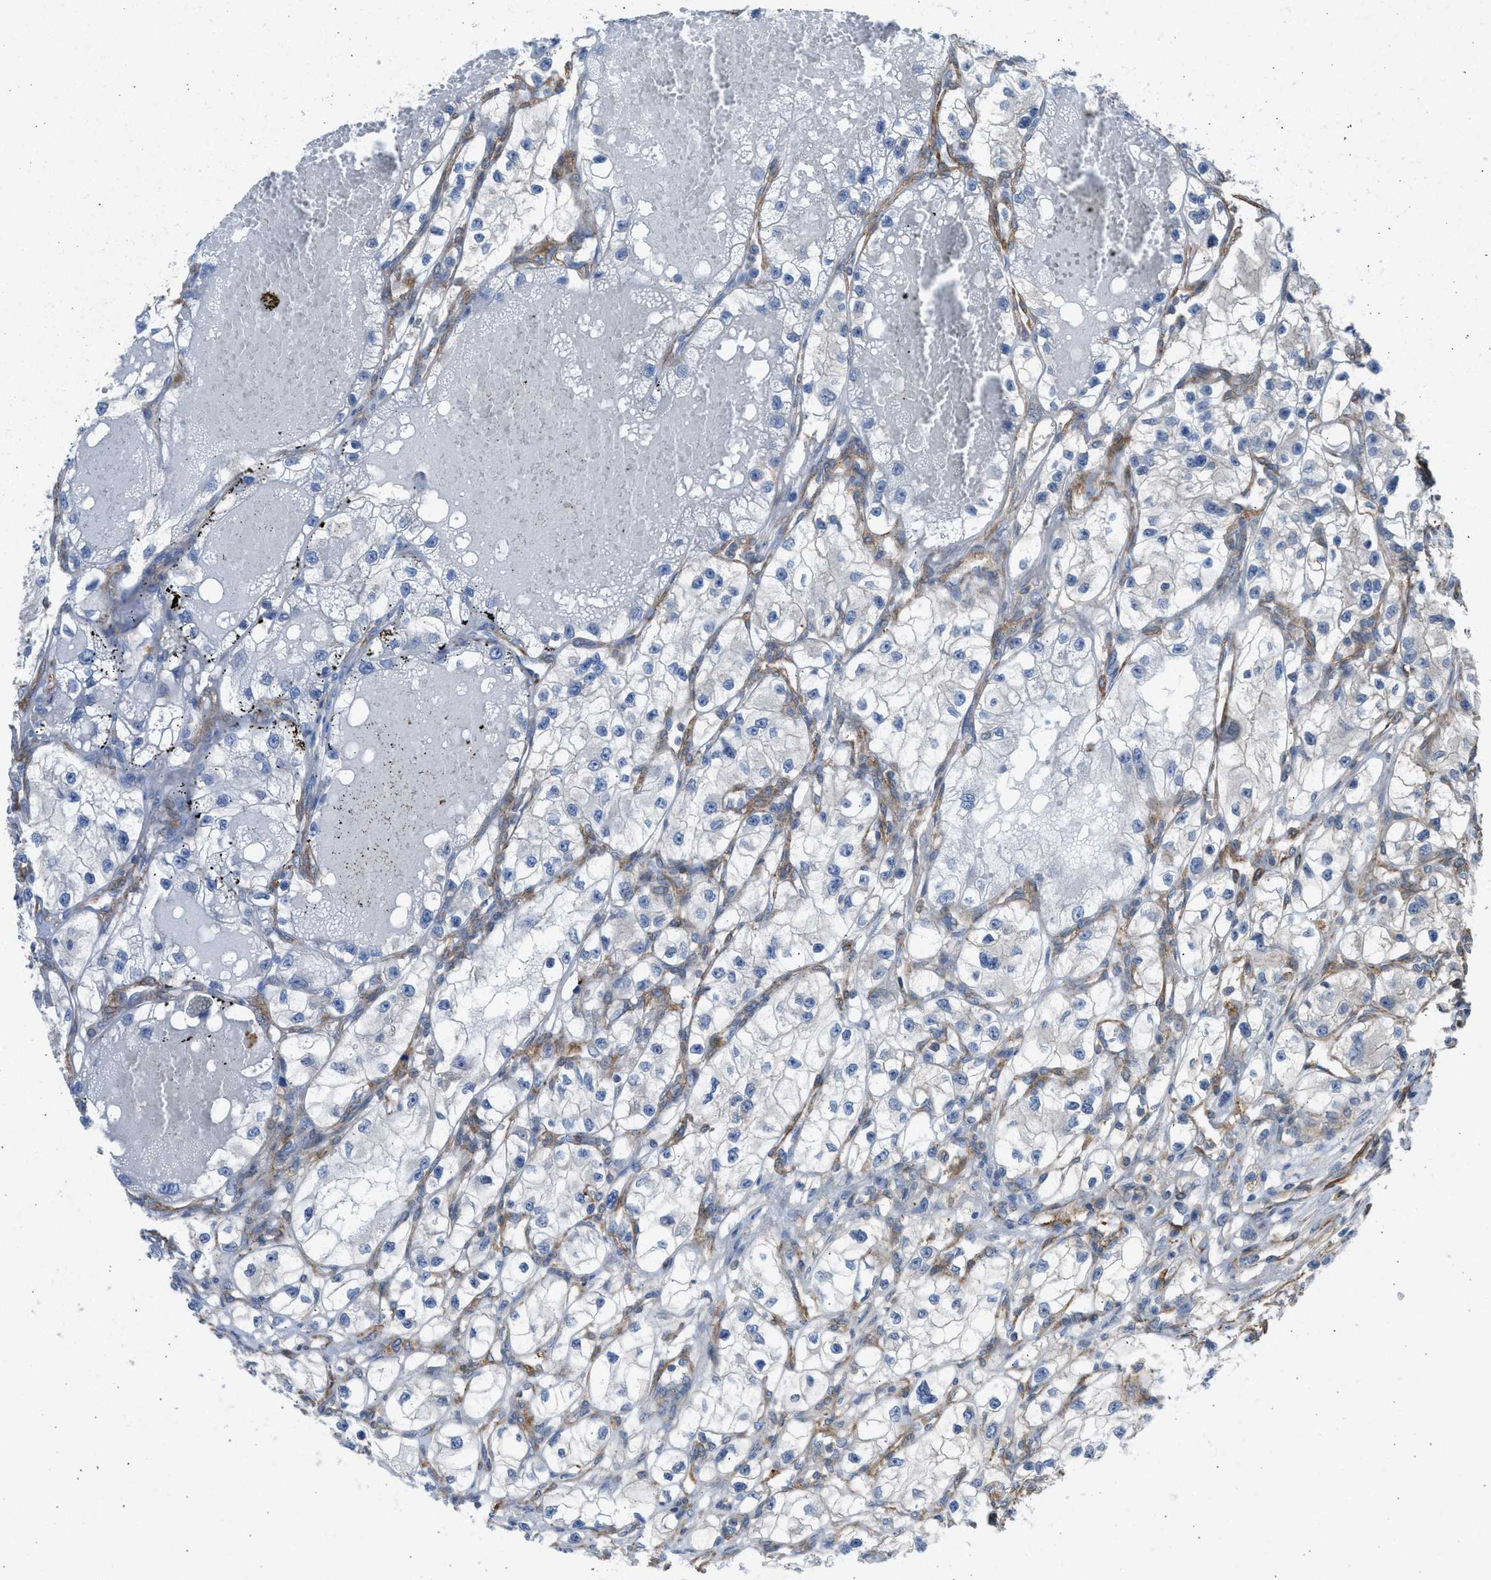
{"staining": {"intensity": "negative", "quantity": "none", "location": "none"}, "tissue": "renal cancer", "cell_type": "Tumor cells", "image_type": "cancer", "snomed": [{"axis": "morphology", "description": "Adenocarcinoma, NOS"}, {"axis": "topography", "description": "Kidney"}], "caption": "Protein analysis of renal cancer (adenocarcinoma) exhibits no significant staining in tumor cells.", "gene": "PCNX3", "patient": {"sex": "female", "age": 57}}